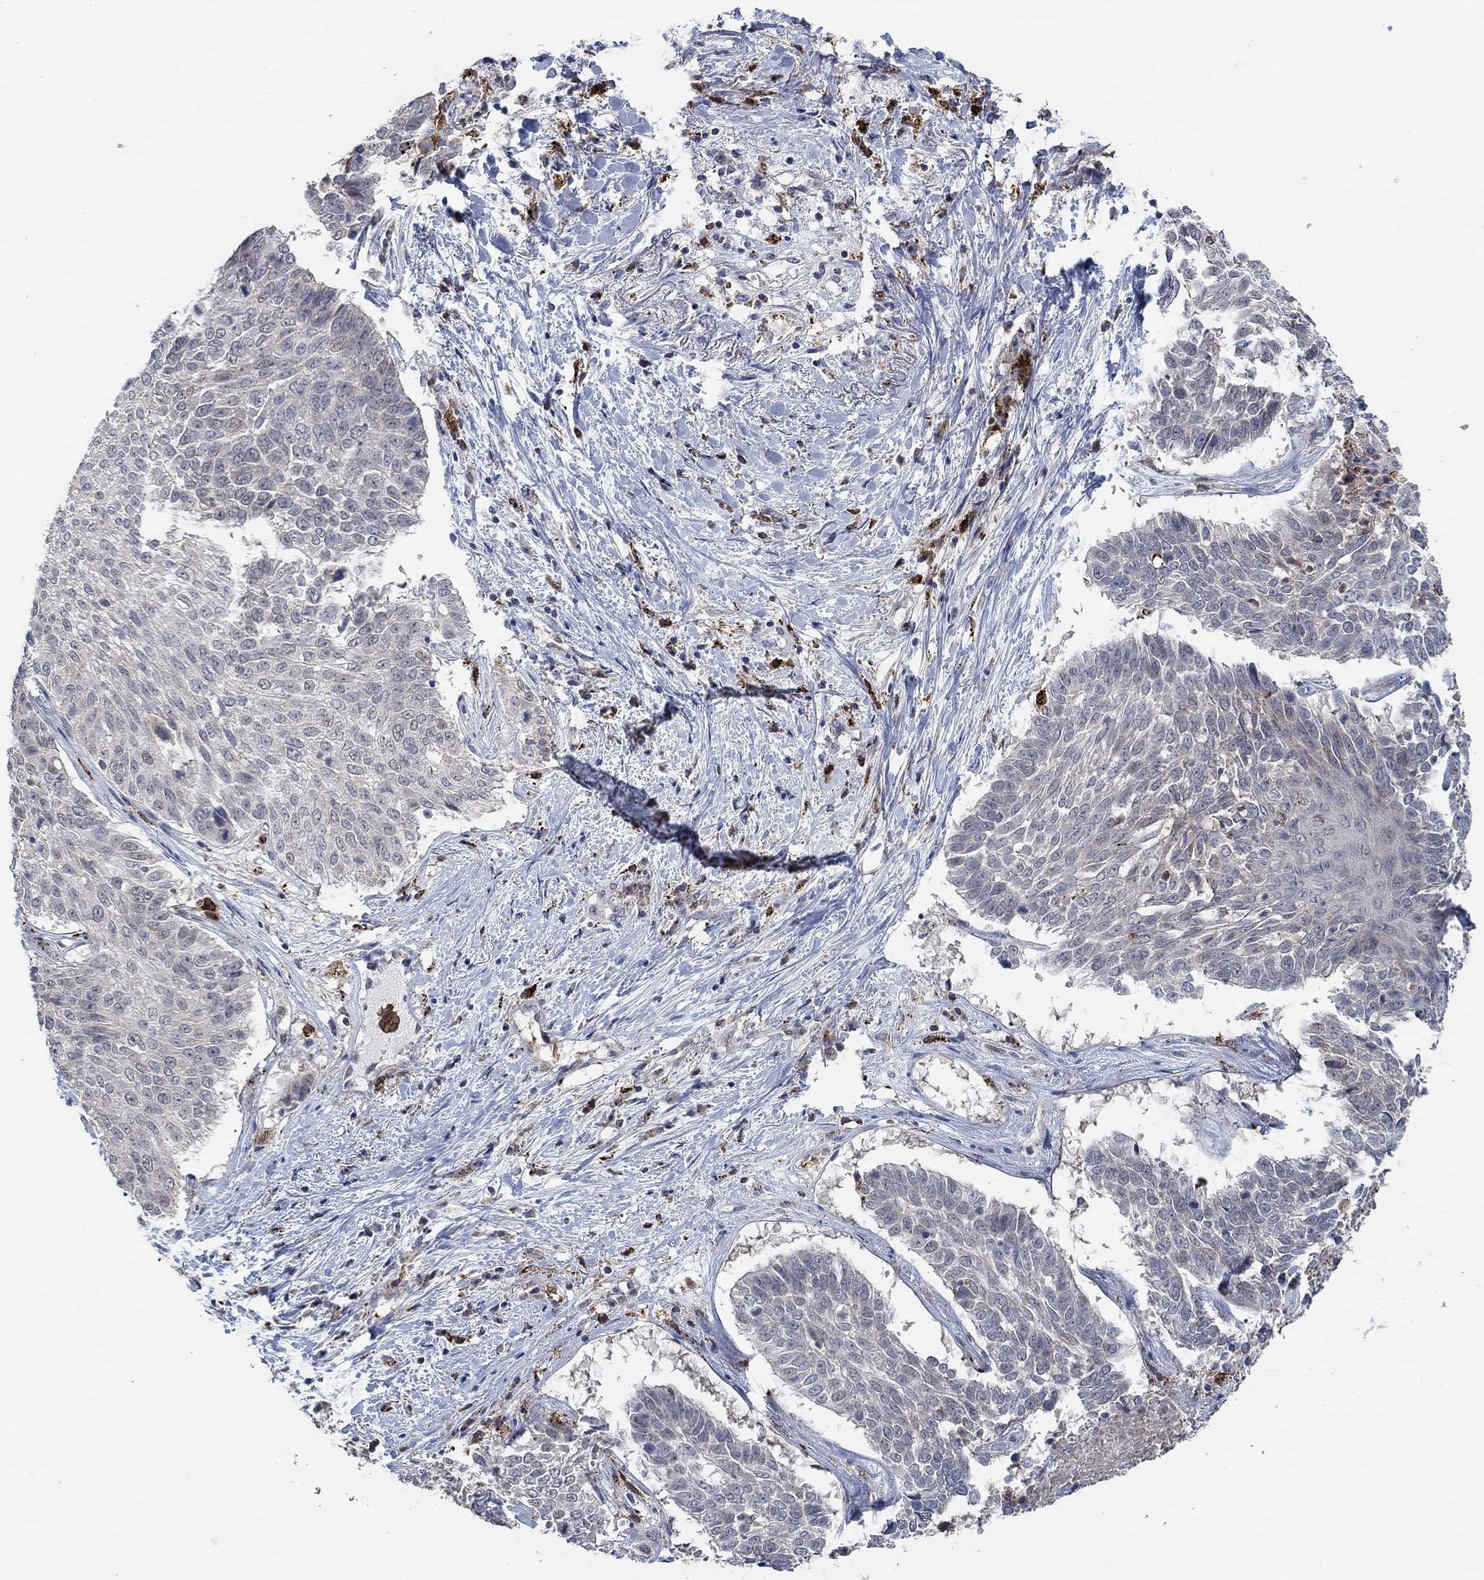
{"staining": {"intensity": "negative", "quantity": "none", "location": "none"}, "tissue": "lung cancer", "cell_type": "Tumor cells", "image_type": "cancer", "snomed": [{"axis": "morphology", "description": "Squamous cell carcinoma, NOS"}, {"axis": "topography", "description": "Lung"}], "caption": "Immunohistochemistry image of human squamous cell carcinoma (lung) stained for a protein (brown), which demonstrates no positivity in tumor cells.", "gene": "MPP1", "patient": {"sex": "male", "age": 64}}